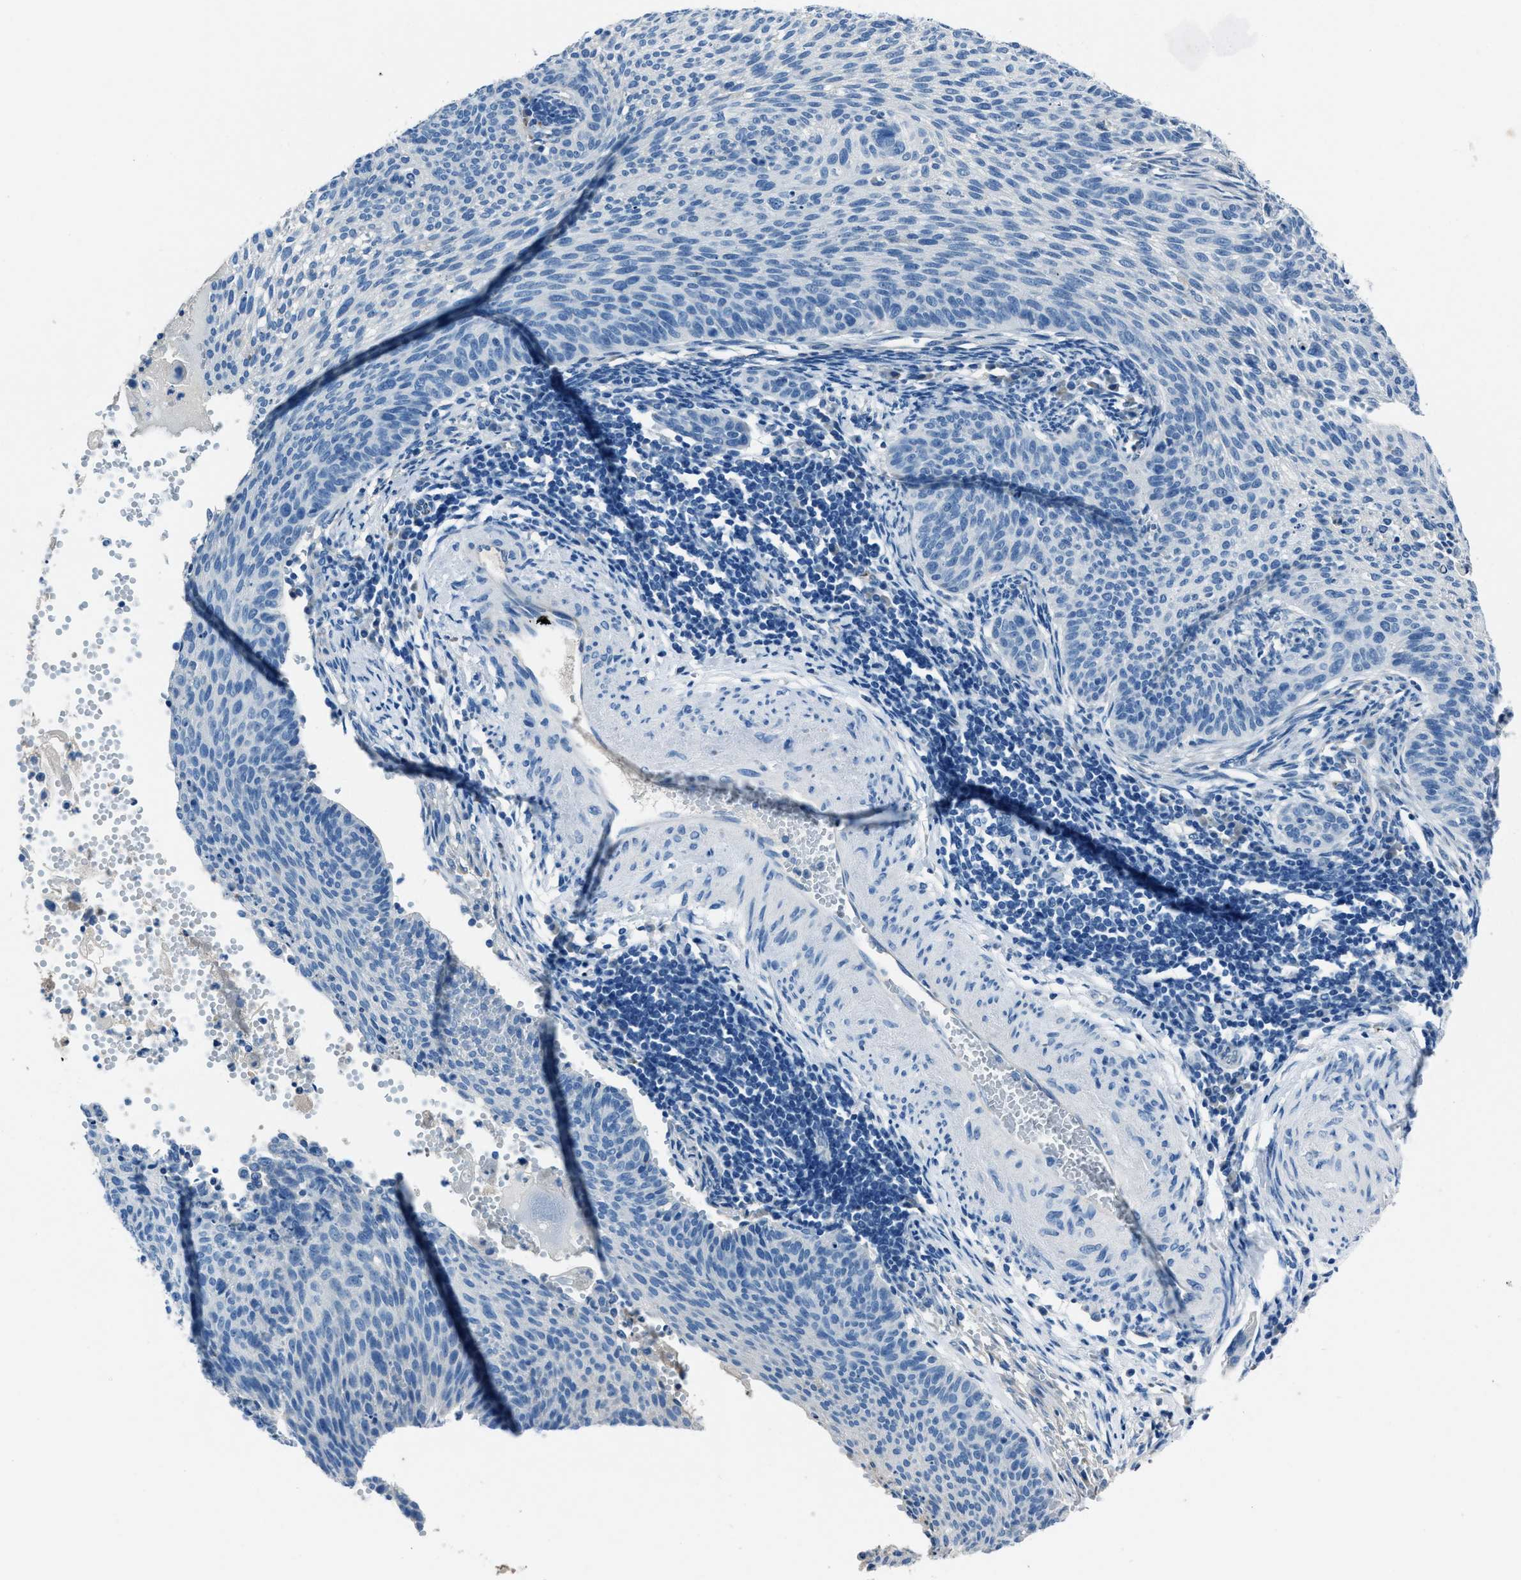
{"staining": {"intensity": "negative", "quantity": "none", "location": "none"}, "tissue": "cervical cancer", "cell_type": "Tumor cells", "image_type": "cancer", "snomed": [{"axis": "morphology", "description": "Squamous cell carcinoma, NOS"}, {"axis": "topography", "description": "Cervix"}], "caption": "Immunohistochemistry photomicrograph of neoplastic tissue: squamous cell carcinoma (cervical) stained with DAB (3,3'-diaminobenzidine) shows no significant protein expression in tumor cells. (Brightfield microscopy of DAB (3,3'-diaminobenzidine) IHC at high magnification).", "gene": "AMACR", "patient": {"sex": "female", "age": 70}}